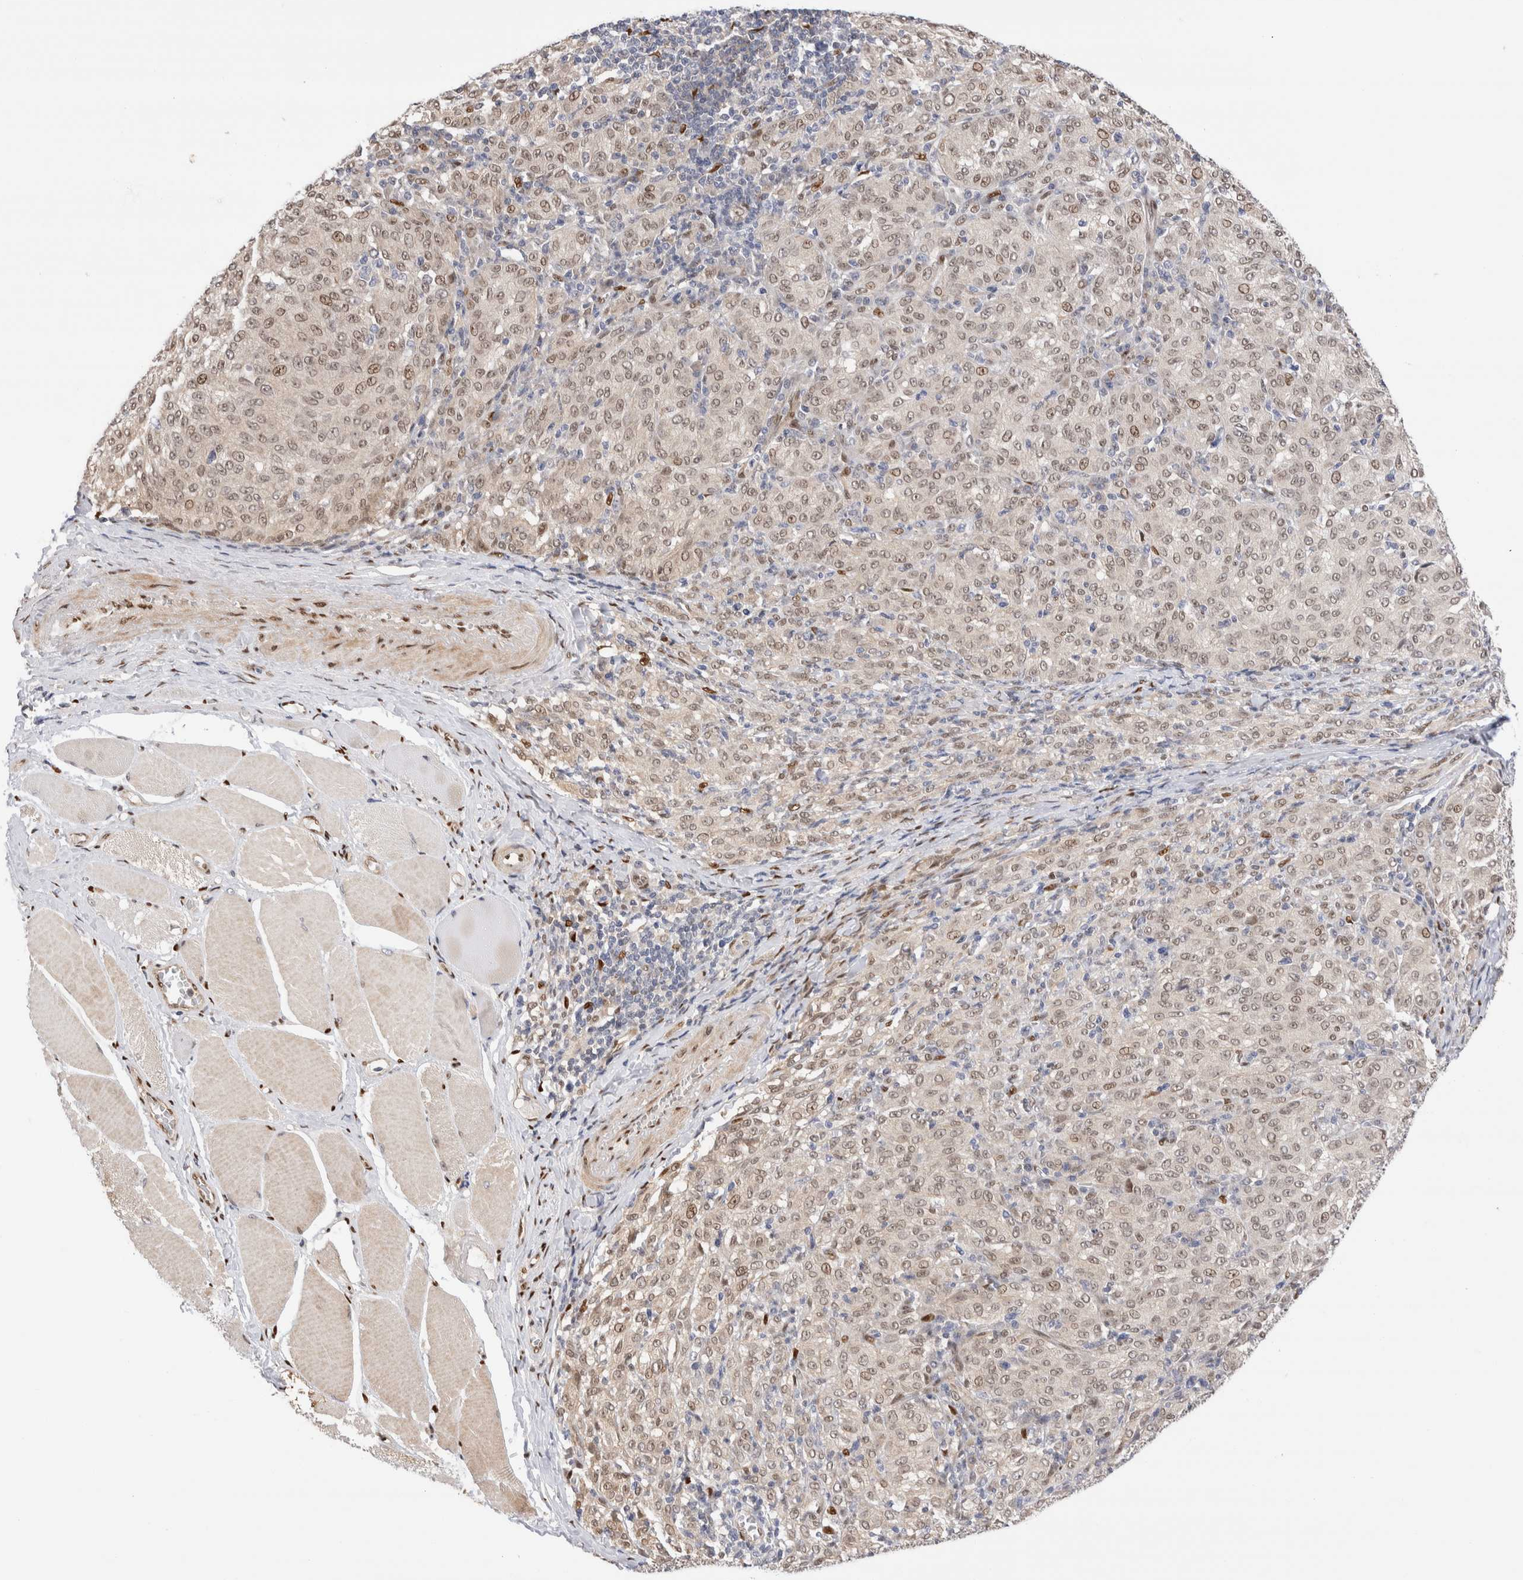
{"staining": {"intensity": "weak", "quantity": ">75%", "location": "nuclear"}, "tissue": "melanoma", "cell_type": "Tumor cells", "image_type": "cancer", "snomed": [{"axis": "morphology", "description": "Malignant melanoma, NOS"}, {"axis": "topography", "description": "Skin"}], "caption": "Tumor cells show low levels of weak nuclear expression in about >75% of cells in melanoma.", "gene": "NSMAF", "patient": {"sex": "female", "age": 72}}